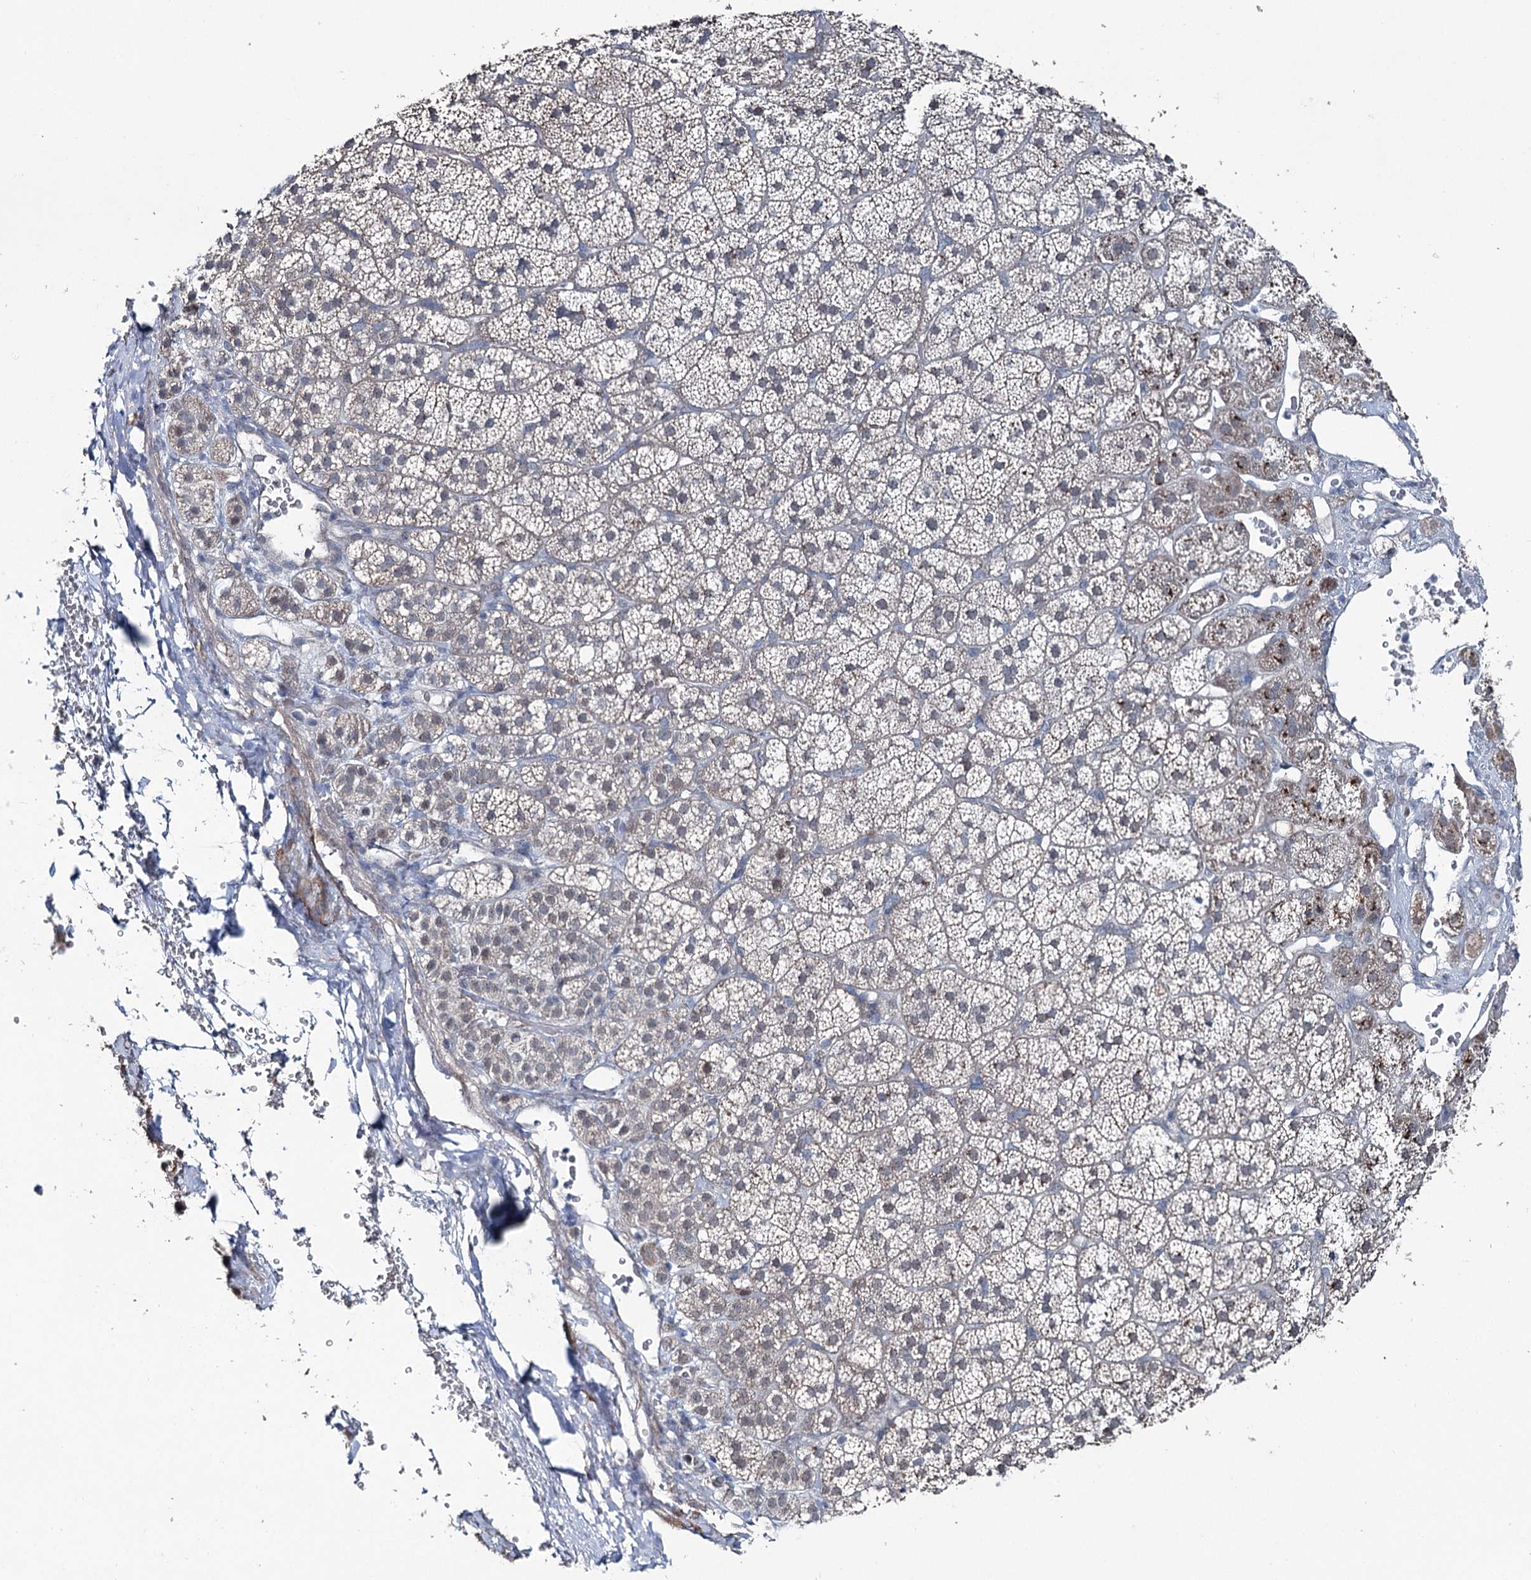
{"staining": {"intensity": "moderate", "quantity": "<25%", "location": "cytoplasmic/membranous"}, "tissue": "adrenal gland", "cell_type": "Glandular cells", "image_type": "normal", "snomed": [{"axis": "morphology", "description": "Normal tissue, NOS"}, {"axis": "topography", "description": "Adrenal gland"}], "caption": "Adrenal gland stained for a protein (brown) reveals moderate cytoplasmic/membranous positive expression in about <25% of glandular cells.", "gene": "FAM120B", "patient": {"sex": "female", "age": 44}}